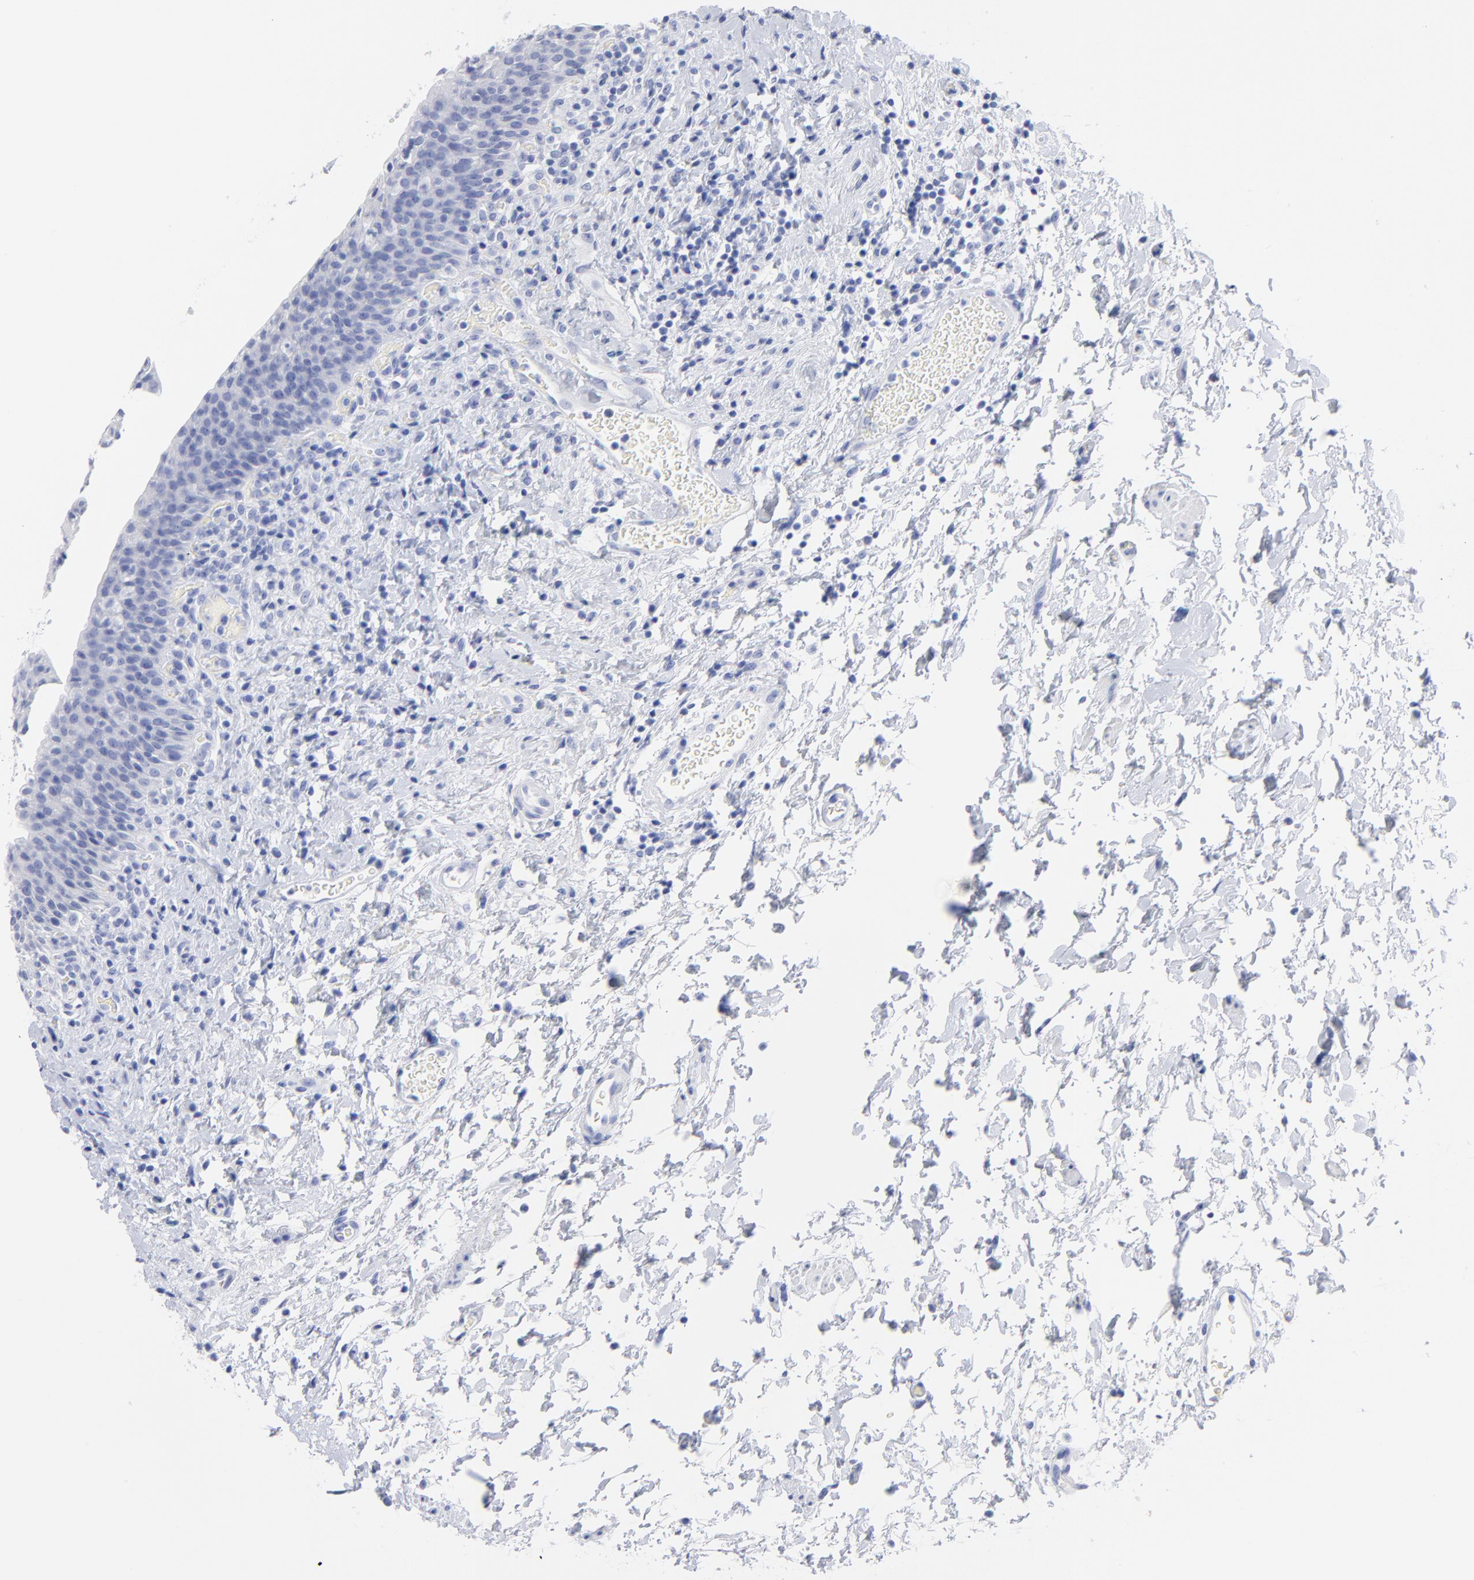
{"staining": {"intensity": "negative", "quantity": "none", "location": "none"}, "tissue": "urinary bladder", "cell_type": "Urothelial cells", "image_type": "normal", "snomed": [{"axis": "morphology", "description": "Normal tissue, NOS"}, {"axis": "topography", "description": "Urinary bladder"}], "caption": "Immunohistochemical staining of unremarkable urinary bladder reveals no significant positivity in urothelial cells.", "gene": "ACY1", "patient": {"sex": "male", "age": 51}}